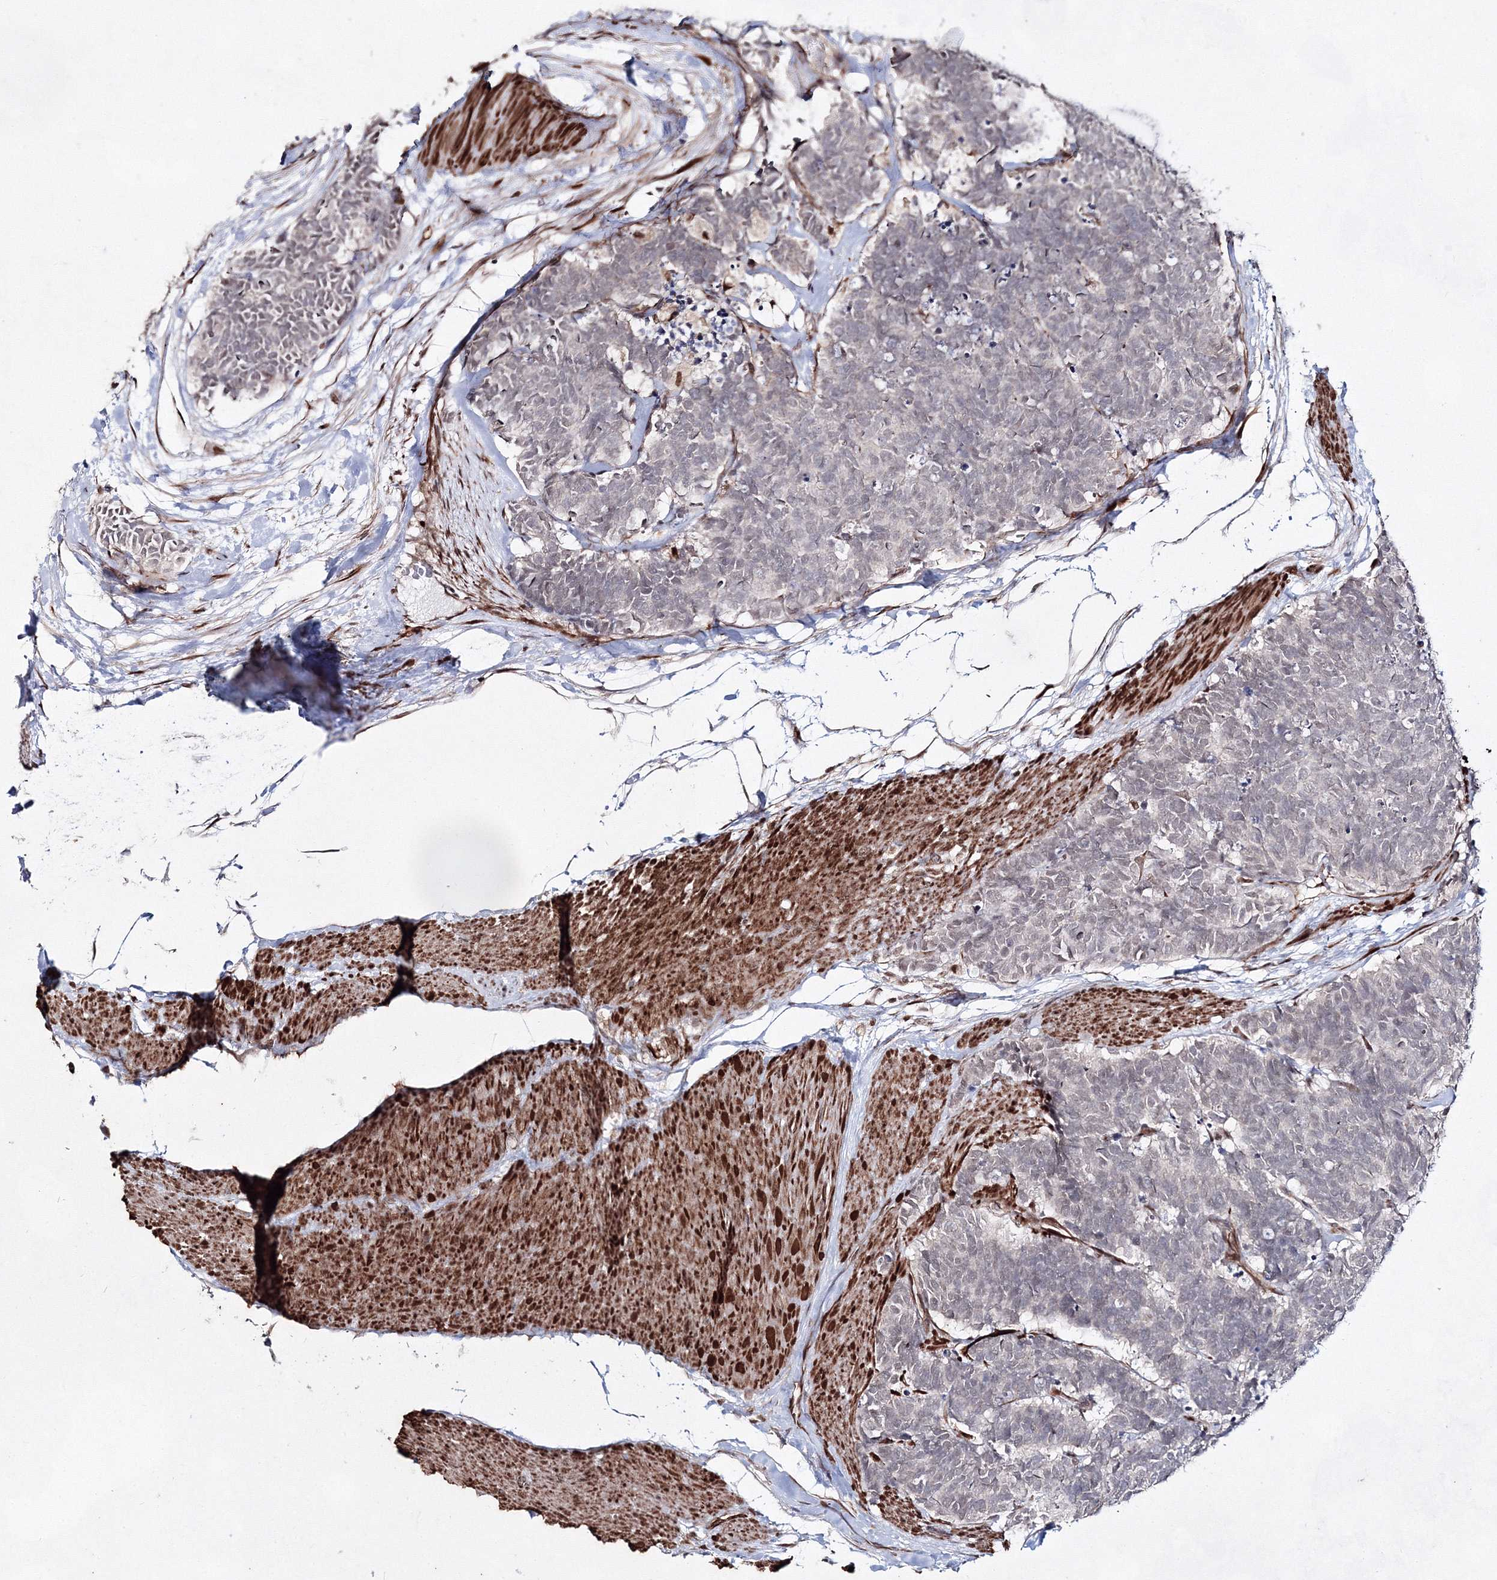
{"staining": {"intensity": "negative", "quantity": "none", "location": "none"}, "tissue": "carcinoid", "cell_type": "Tumor cells", "image_type": "cancer", "snomed": [{"axis": "morphology", "description": "Carcinoma, NOS"}, {"axis": "morphology", "description": "Carcinoid, malignant, NOS"}, {"axis": "topography", "description": "Urinary bladder"}], "caption": "This is an immunohistochemistry histopathology image of carcinoma. There is no staining in tumor cells.", "gene": "SNIP1", "patient": {"sex": "male", "age": 57}}